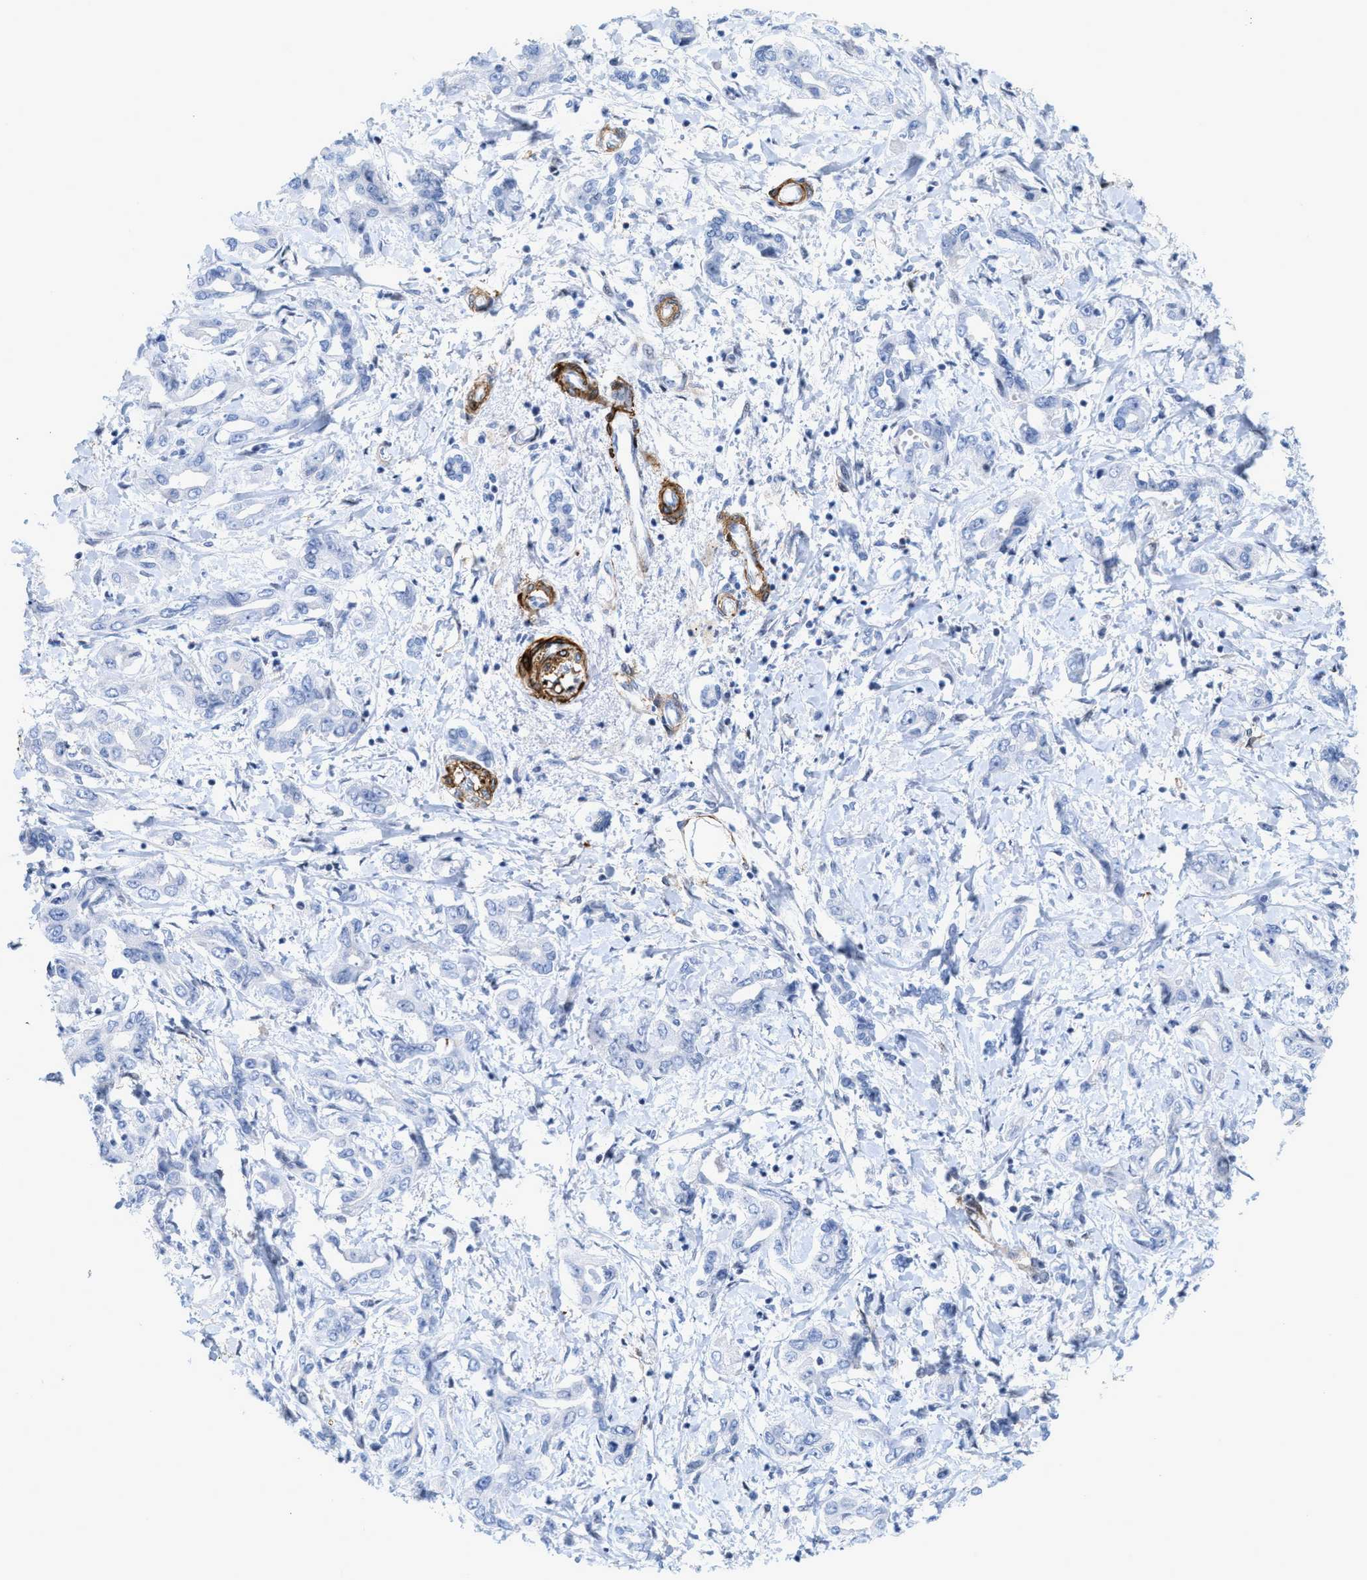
{"staining": {"intensity": "negative", "quantity": "none", "location": "none"}, "tissue": "liver cancer", "cell_type": "Tumor cells", "image_type": "cancer", "snomed": [{"axis": "morphology", "description": "Cholangiocarcinoma"}, {"axis": "topography", "description": "Liver"}], "caption": "Tumor cells are negative for brown protein staining in liver cancer.", "gene": "TAGLN", "patient": {"sex": "male", "age": 59}}